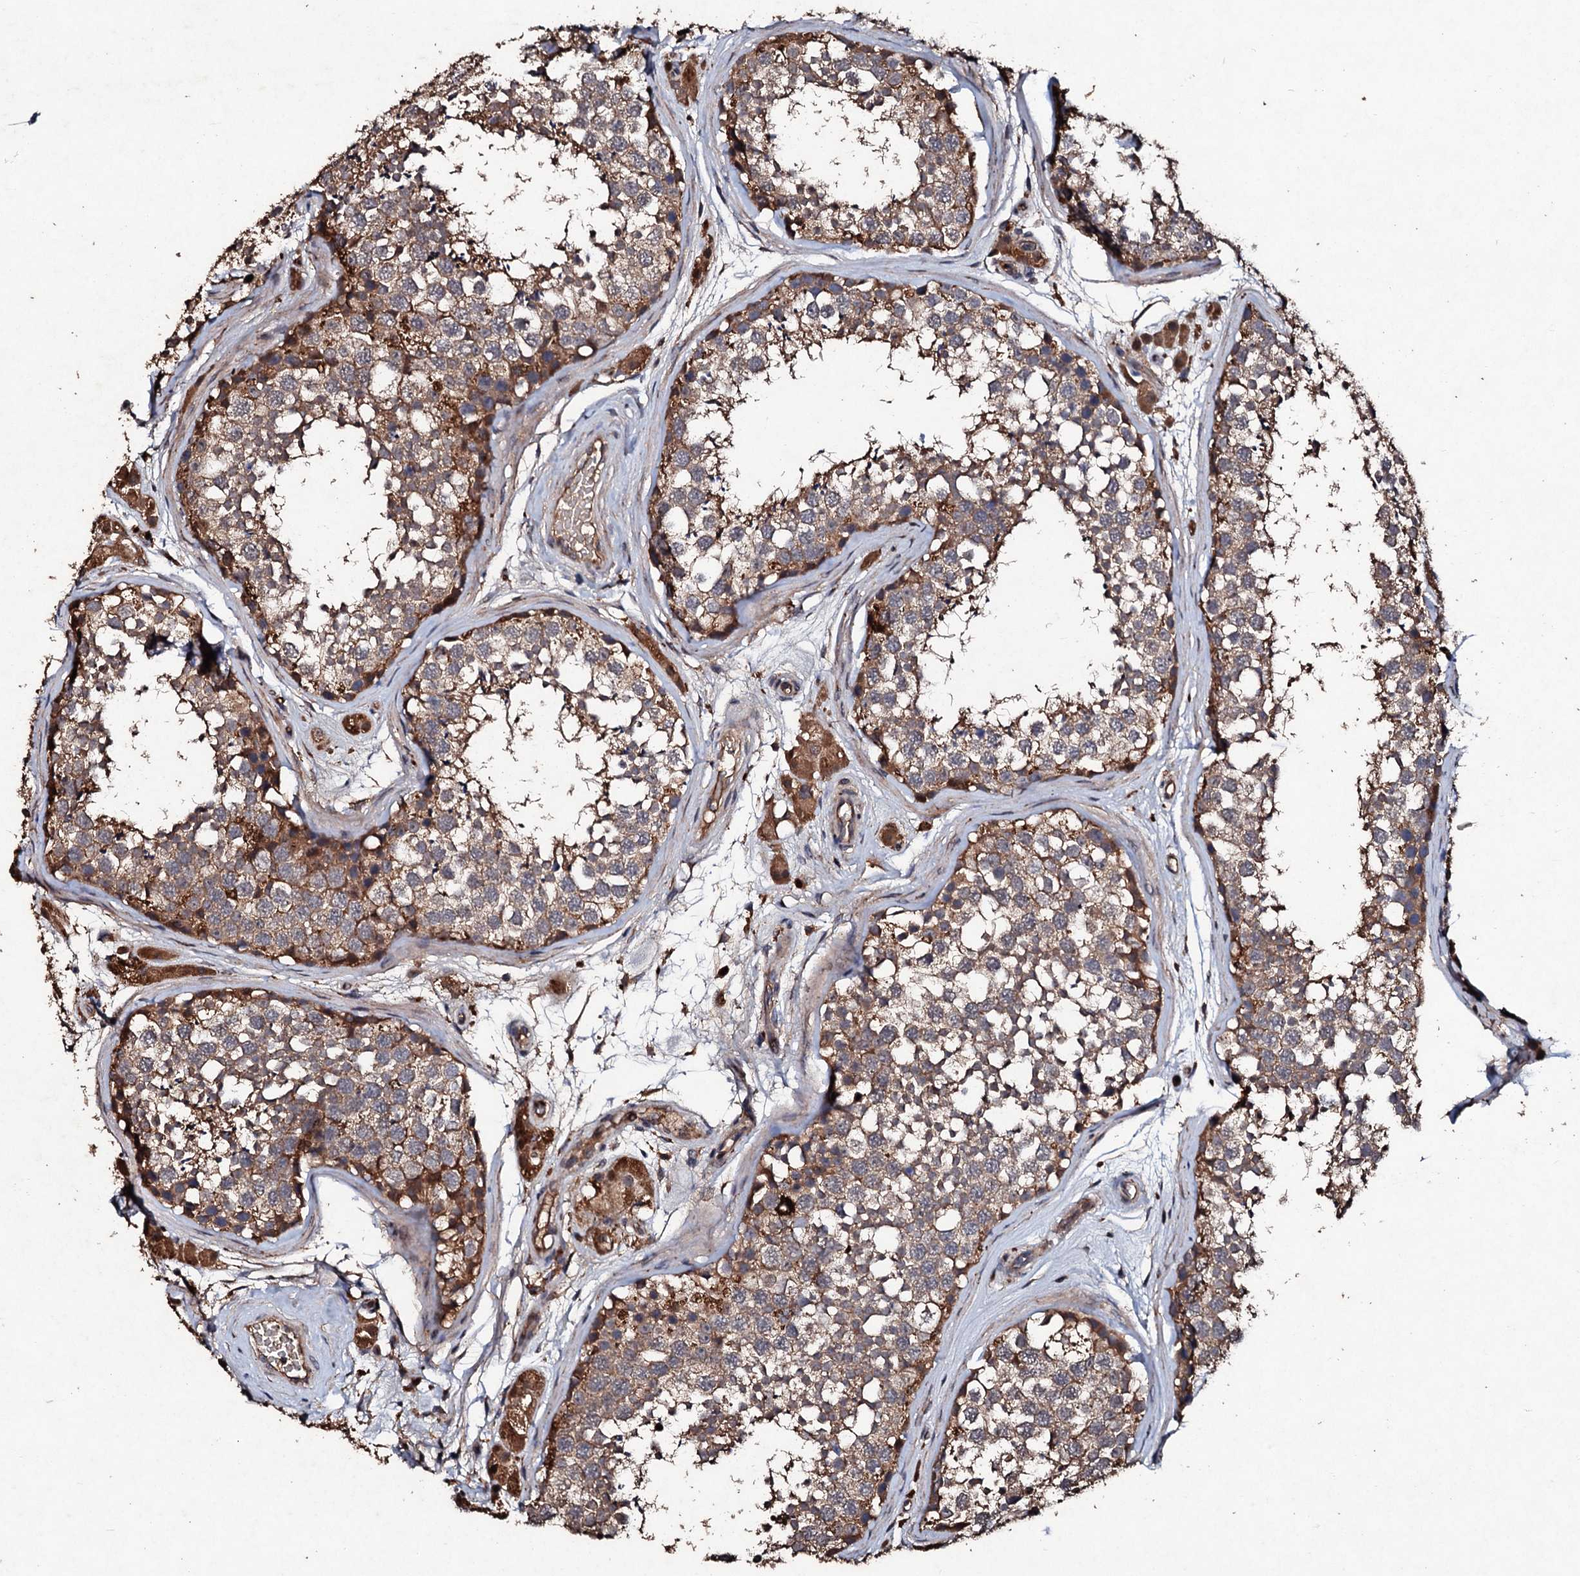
{"staining": {"intensity": "moderate", "quantity": ">75%", "location": "cytoplasmic/membranous"}, "tissue": "testis", "cell_type": "Cells in seminiferous ducts", "image_type": "normal", "snomed": [{"axis": "morphology", "description": "Normal tissue, NOS"}, {"axis": "topography", "description": "Testis"}], "caption": "Testis stained with a brown dye displays moderate cytoplasmic/membranous positive expression in approximately >75% of cells in seminiferous ducts.", "gene": "KERA", "patient": {"sex": "male", "age": 56}}